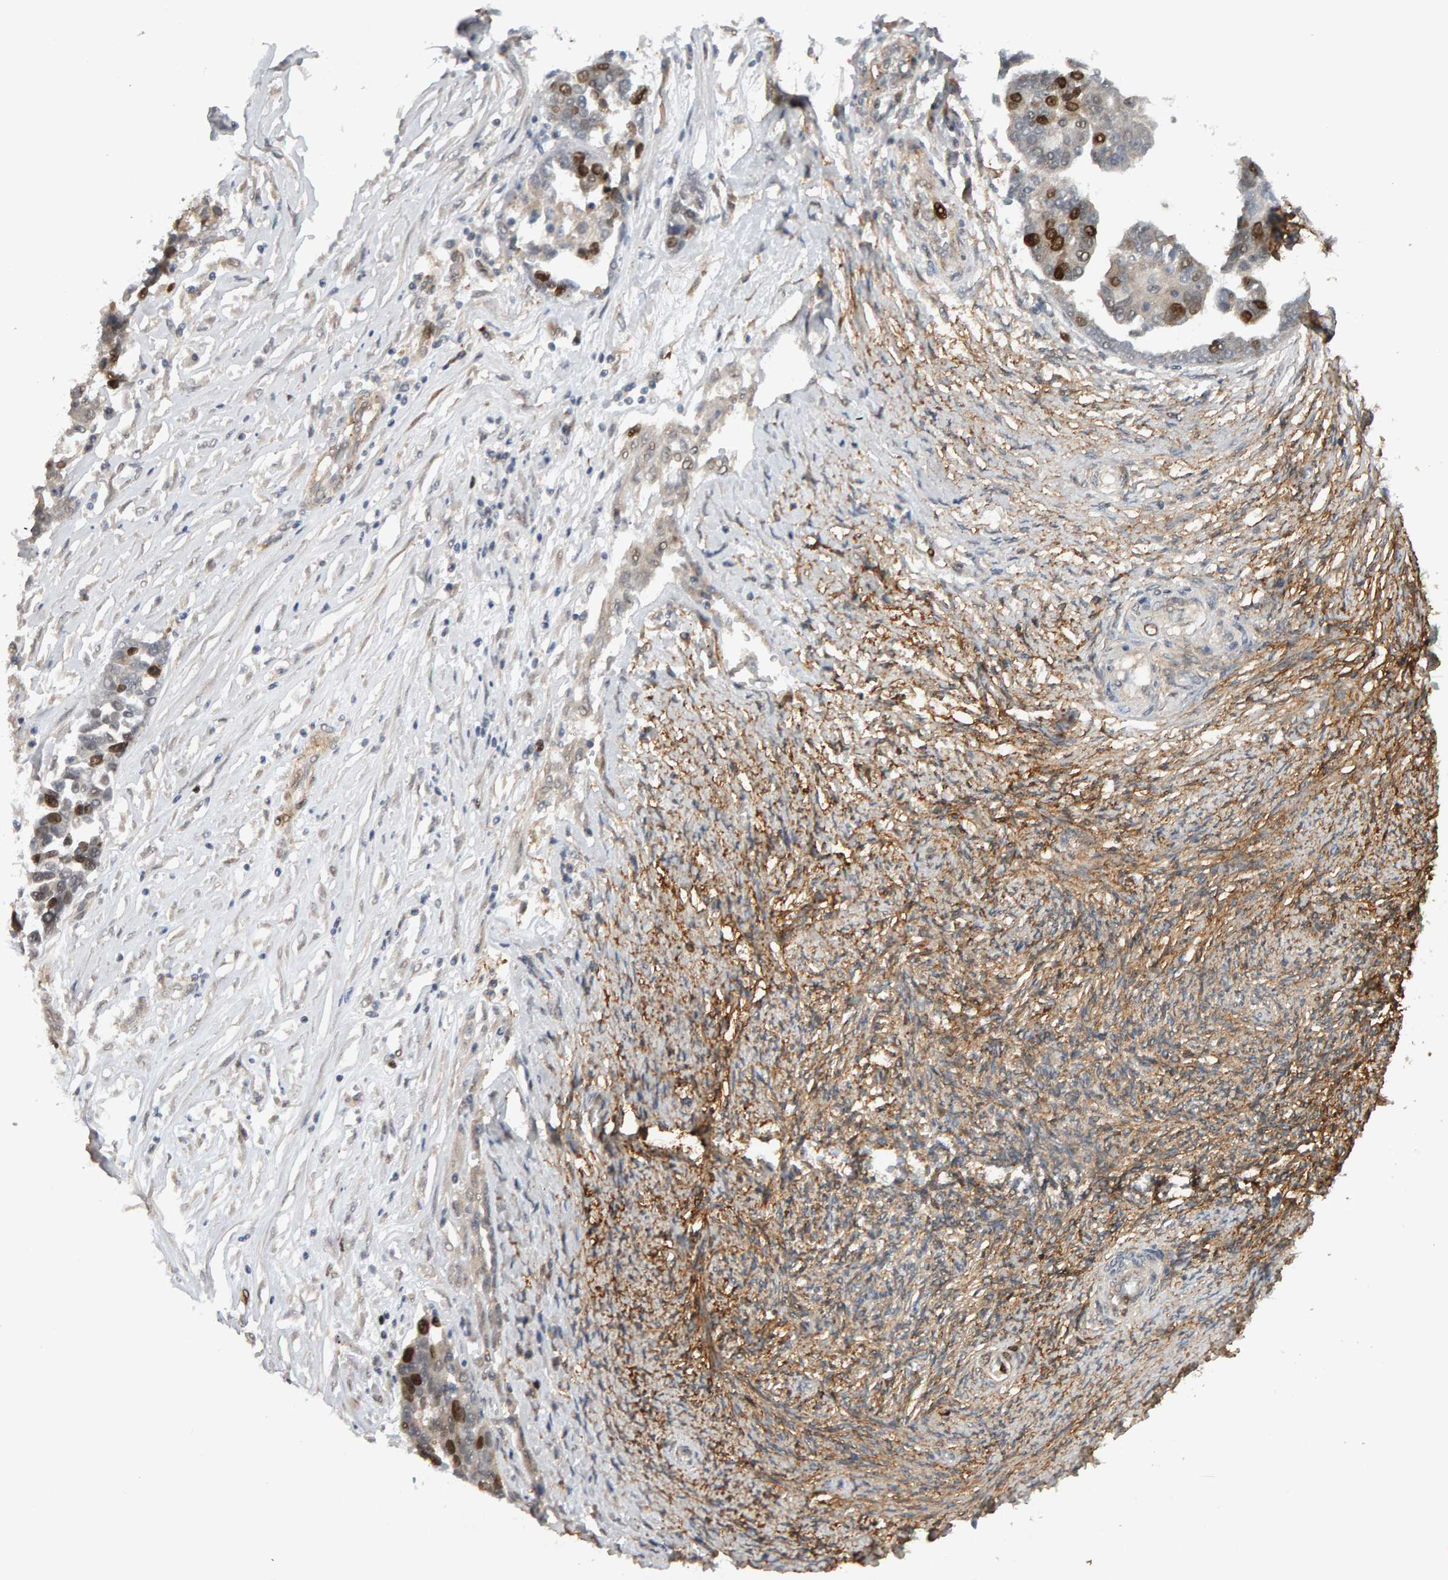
{"staining": {"intensity": "strong", "quantity": "<25%", "location": "nuclear"}, "tissue": "ovarian cancer", "cell_type": "Tumor cells", "image_type": "cancer", "snomed": [{"axis": "morphology", "description": "Cystadenocarcinoma, serous, NOS"}, {"axis": "topography", "description": "Ovary"}], "caption": "Immunohistochemical staining of ovarian cancer reveals strong nuclear protein expression in about <25% of tumor cells. (DAB (3,3'-diaminobenzidine) IHC with brightfield microscopy, high magnification).", "gene": "CDCA5", "patient": {"sex": "female", "age": 44}}